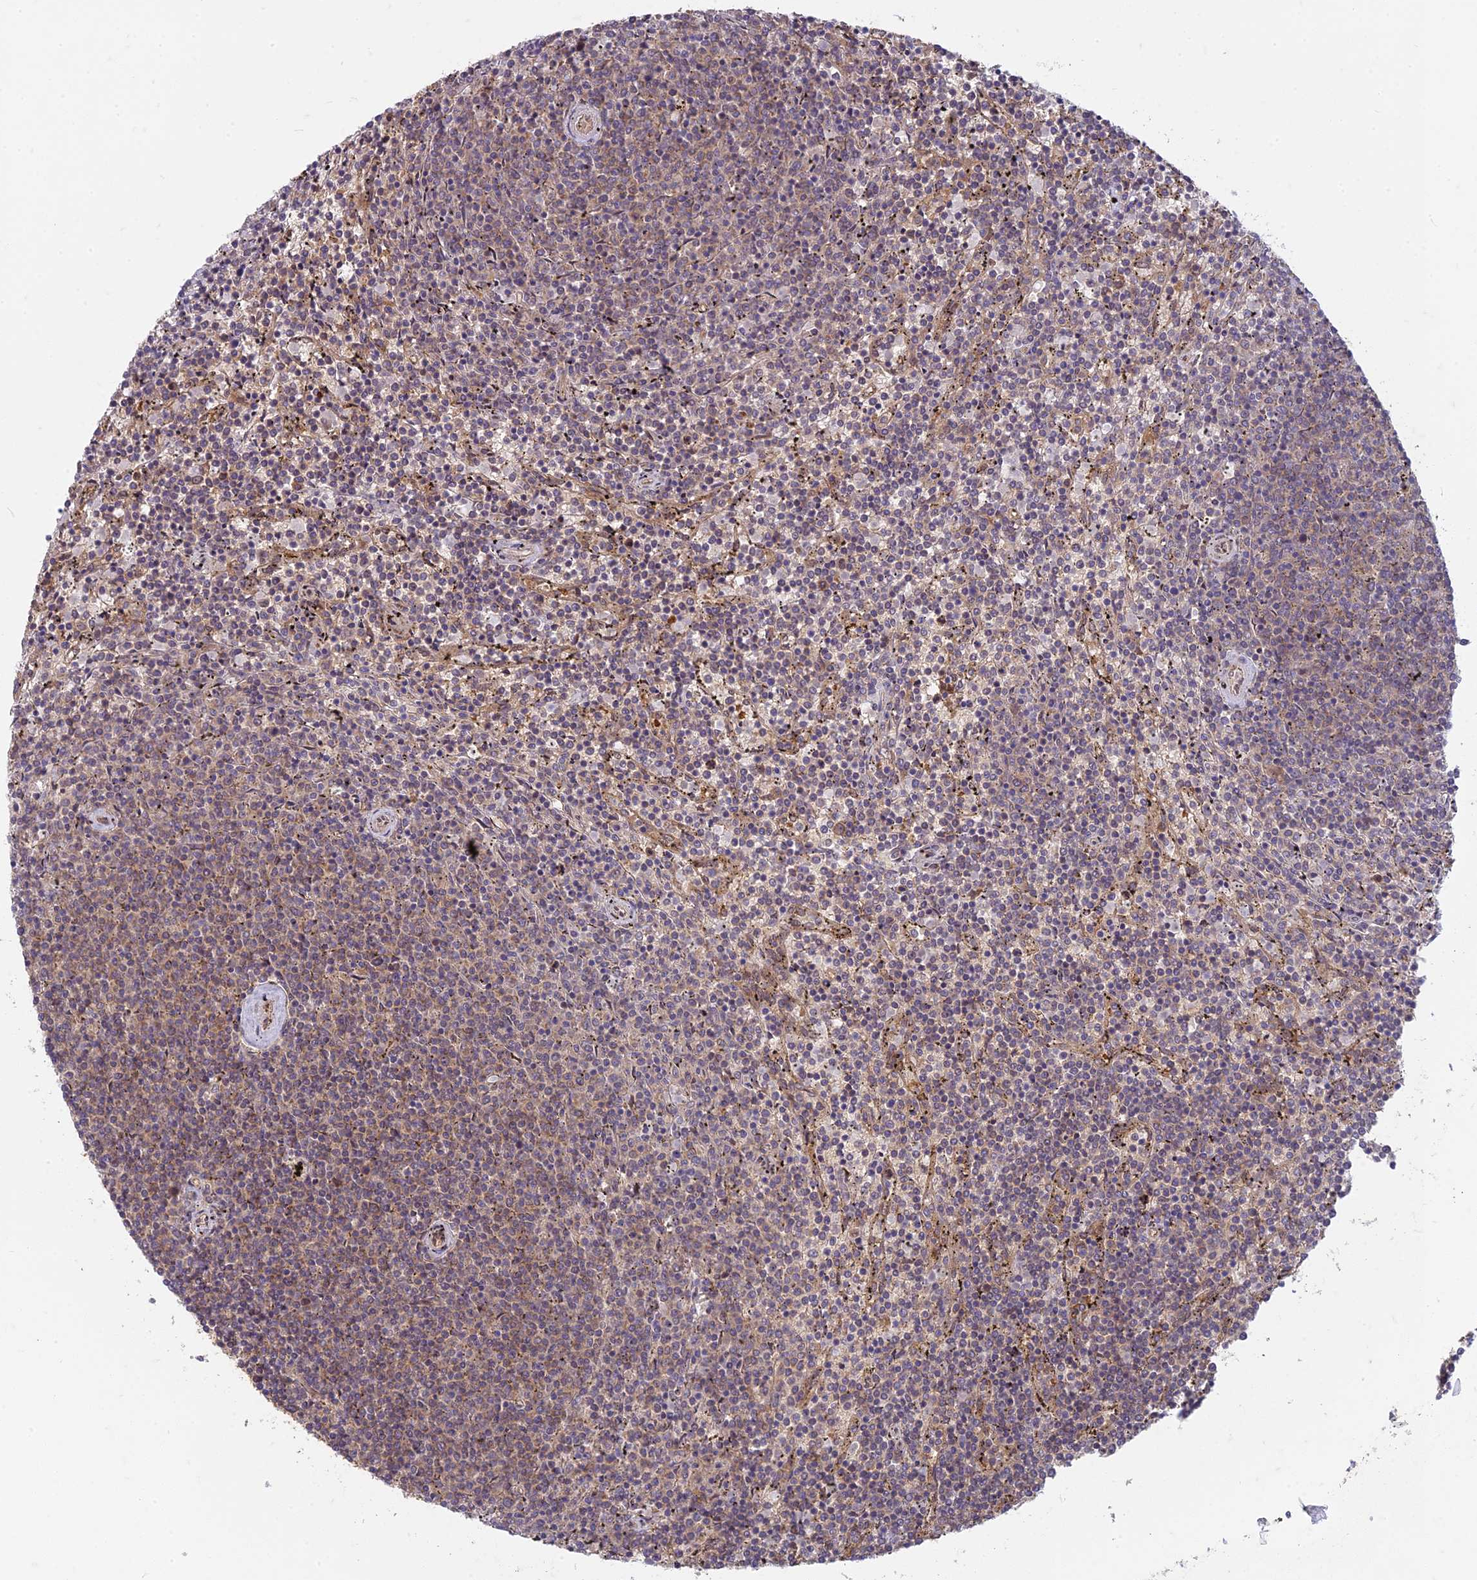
{"staining": {"intensity": "weak", "quantity": "25%-75%", "location": "cytoplasmic/membranous"}, "tissue": "lymphoma", "cell_type": "Tumor cells", "image_type": "cancer", "snomed": [{"axis": "morphology", "description": "Malignant lymphoma, non-Hodgkin's type, Low grade"}, {"axis": "topography", "description": "Spleen"}], "caption": "Brown immunohistochemical staining in human lymphoma demonstrates weak cytoplasmic/membranous positivity in approximately 25%-75% of tumor cells.", "gene": "TCF25", "patient": {"sex": "female", "age": 50}}